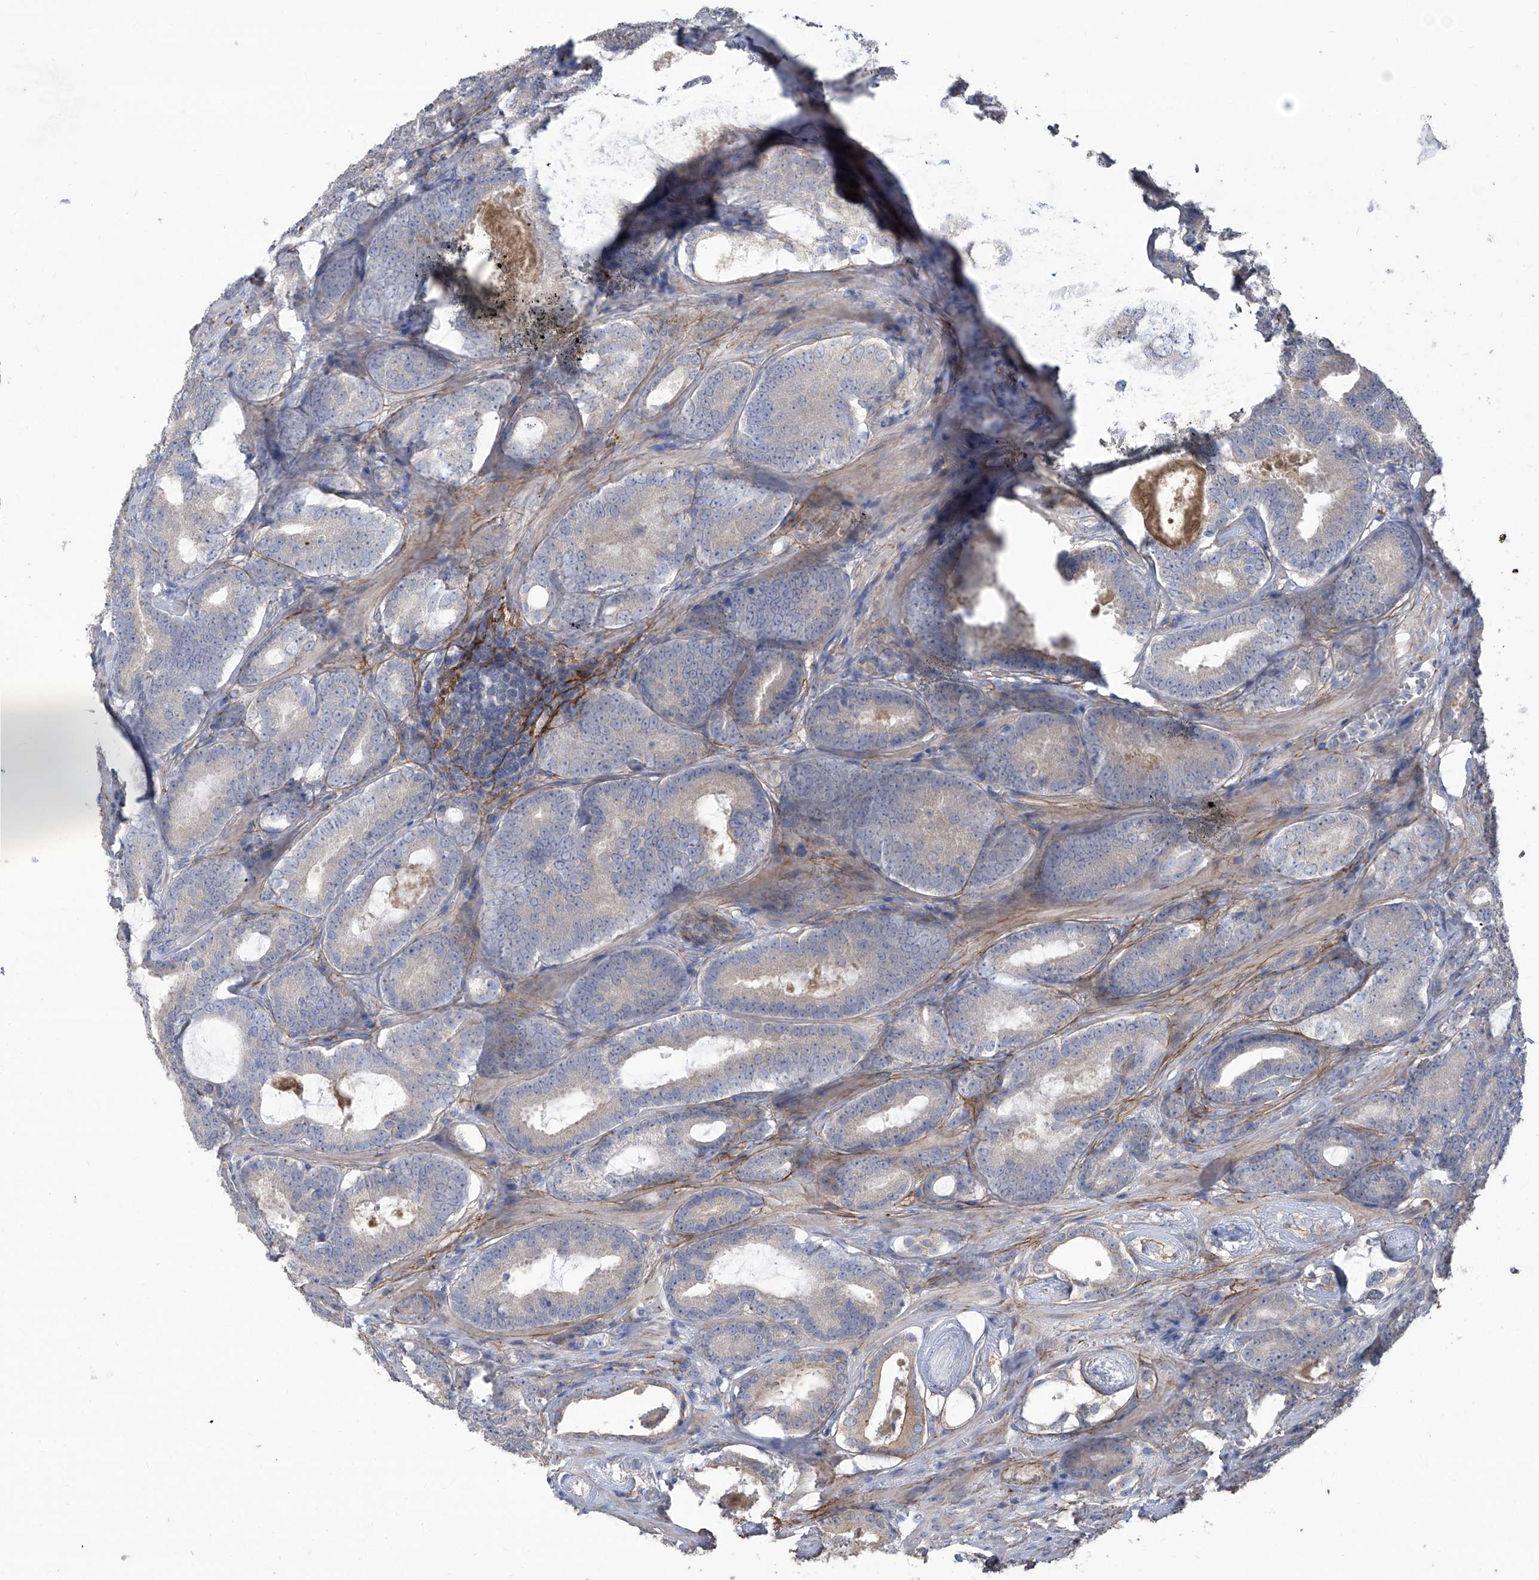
{"staining": {"intensity": "weak", "quantity": "<25%", "location": "cytoplasmic/membranous"}, "tissue": "prostate cancer", "cell_type": "Tumor cells", "image_type": "cancer", "snomed": [{"axis": "morphology", "description": "Adenocarcinoma, High grade"}, {"axis": "topography", "description": "Prostate"}], "caption": "Histopathology image shows no protein positivity in tumor cells of high-grade adenocarcinoma (prostate) tissue. (DAB (3,3'-diaminobenzidine) IHC visualized using brightfield microscopy, high magnification).", "gene": "TXNIP", "patient": {"sex": "male", "age": 66}}